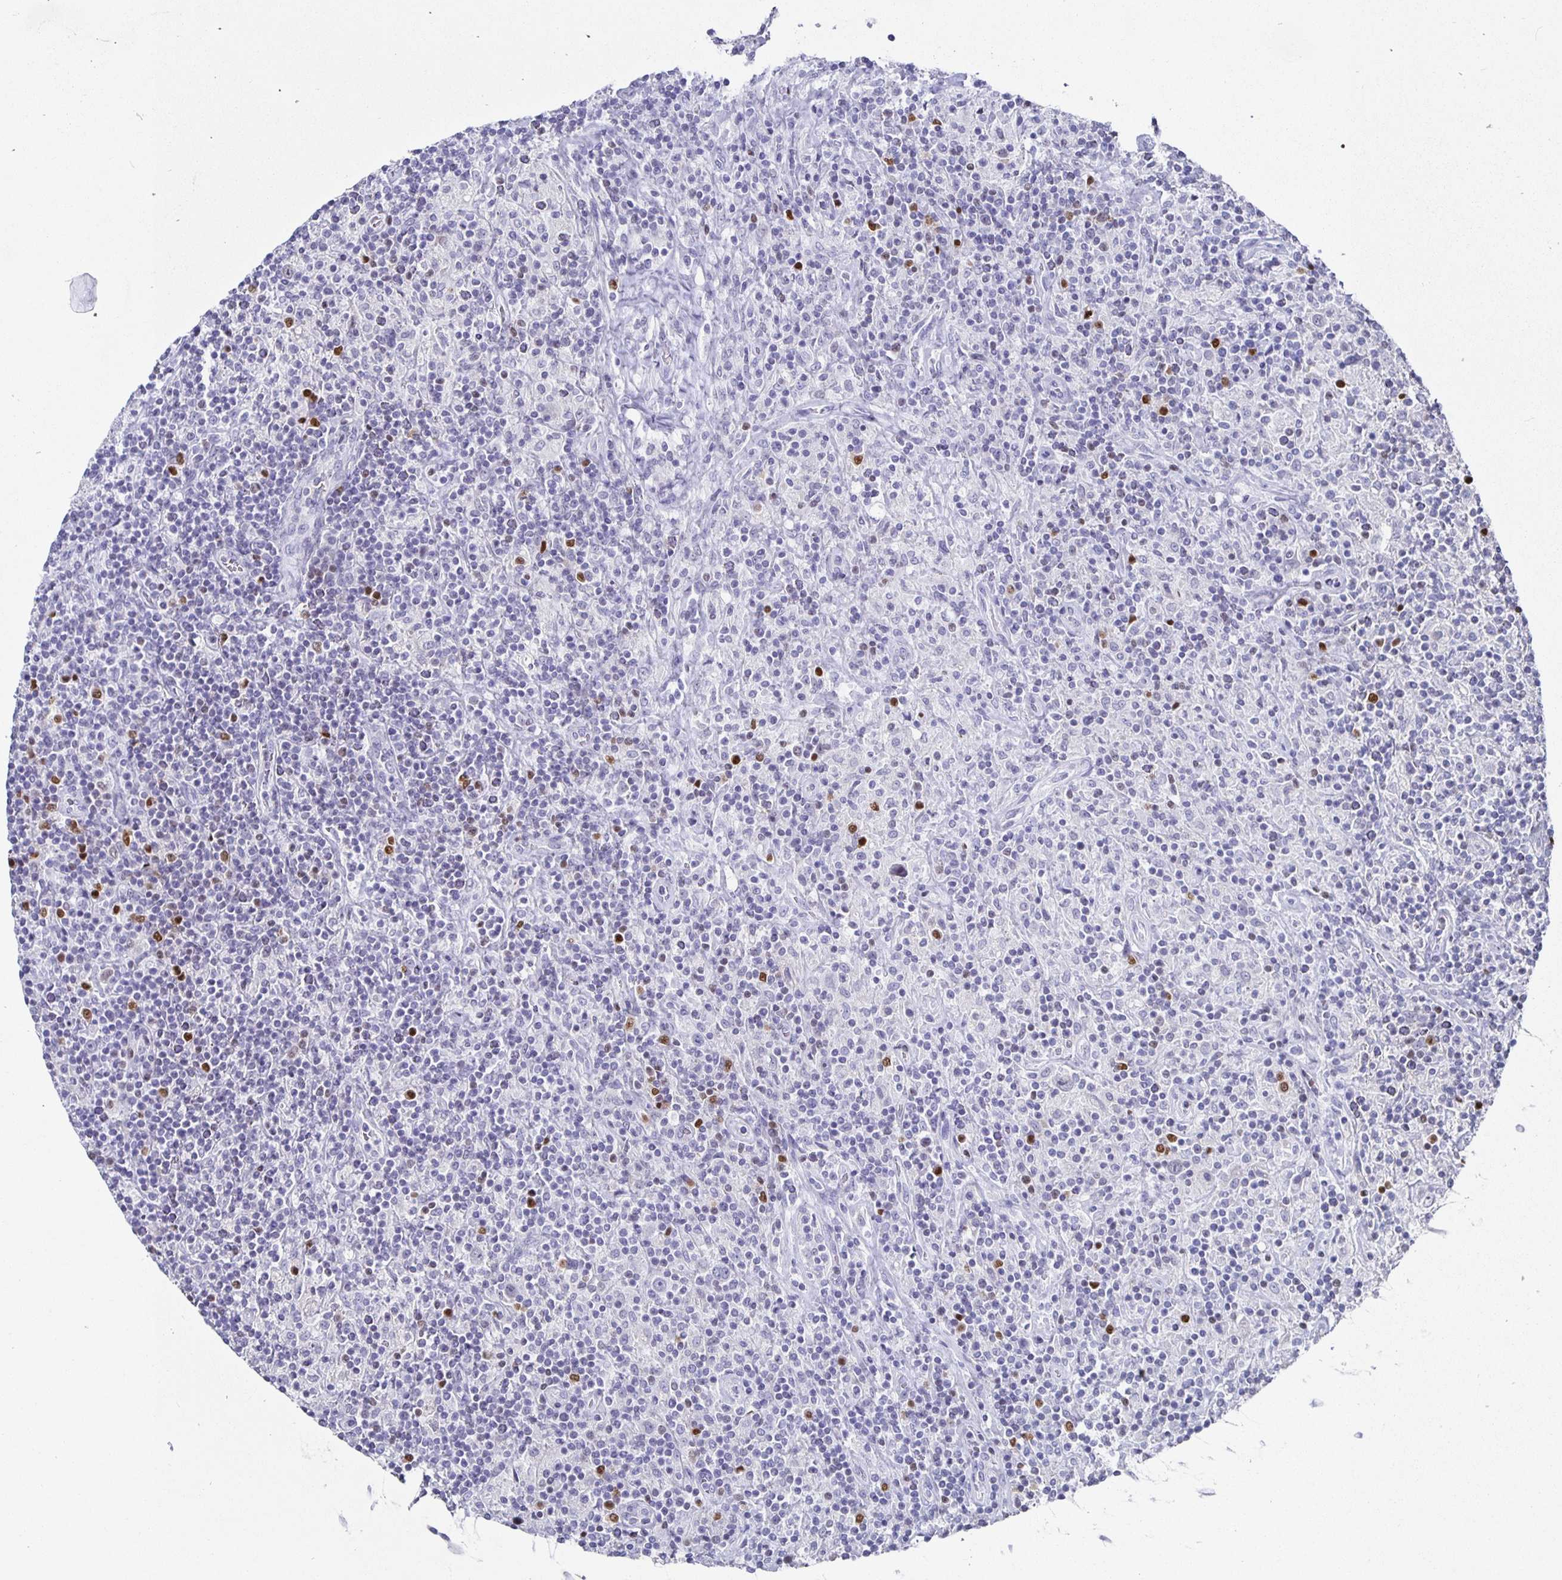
{"staining": {"intensity": "negative", "quantity": "none", "location": "none"}, "tissue": "lymphoma", "cell_type": "Tumor cells", "image_type": "cancer", "snomed": [{"axis": "morphology", "description": "Hodgkin's disease, NOS"}, {"axis": "topography", "description": "Lymph node"}], "caption": "Immunohistochemistry photomicrograph of human lymphoma stained for a protein (brown), which shows no staining in tumor cells.", "gene": "RUNX2", "patient": {"sex": "male", "age": 70}}